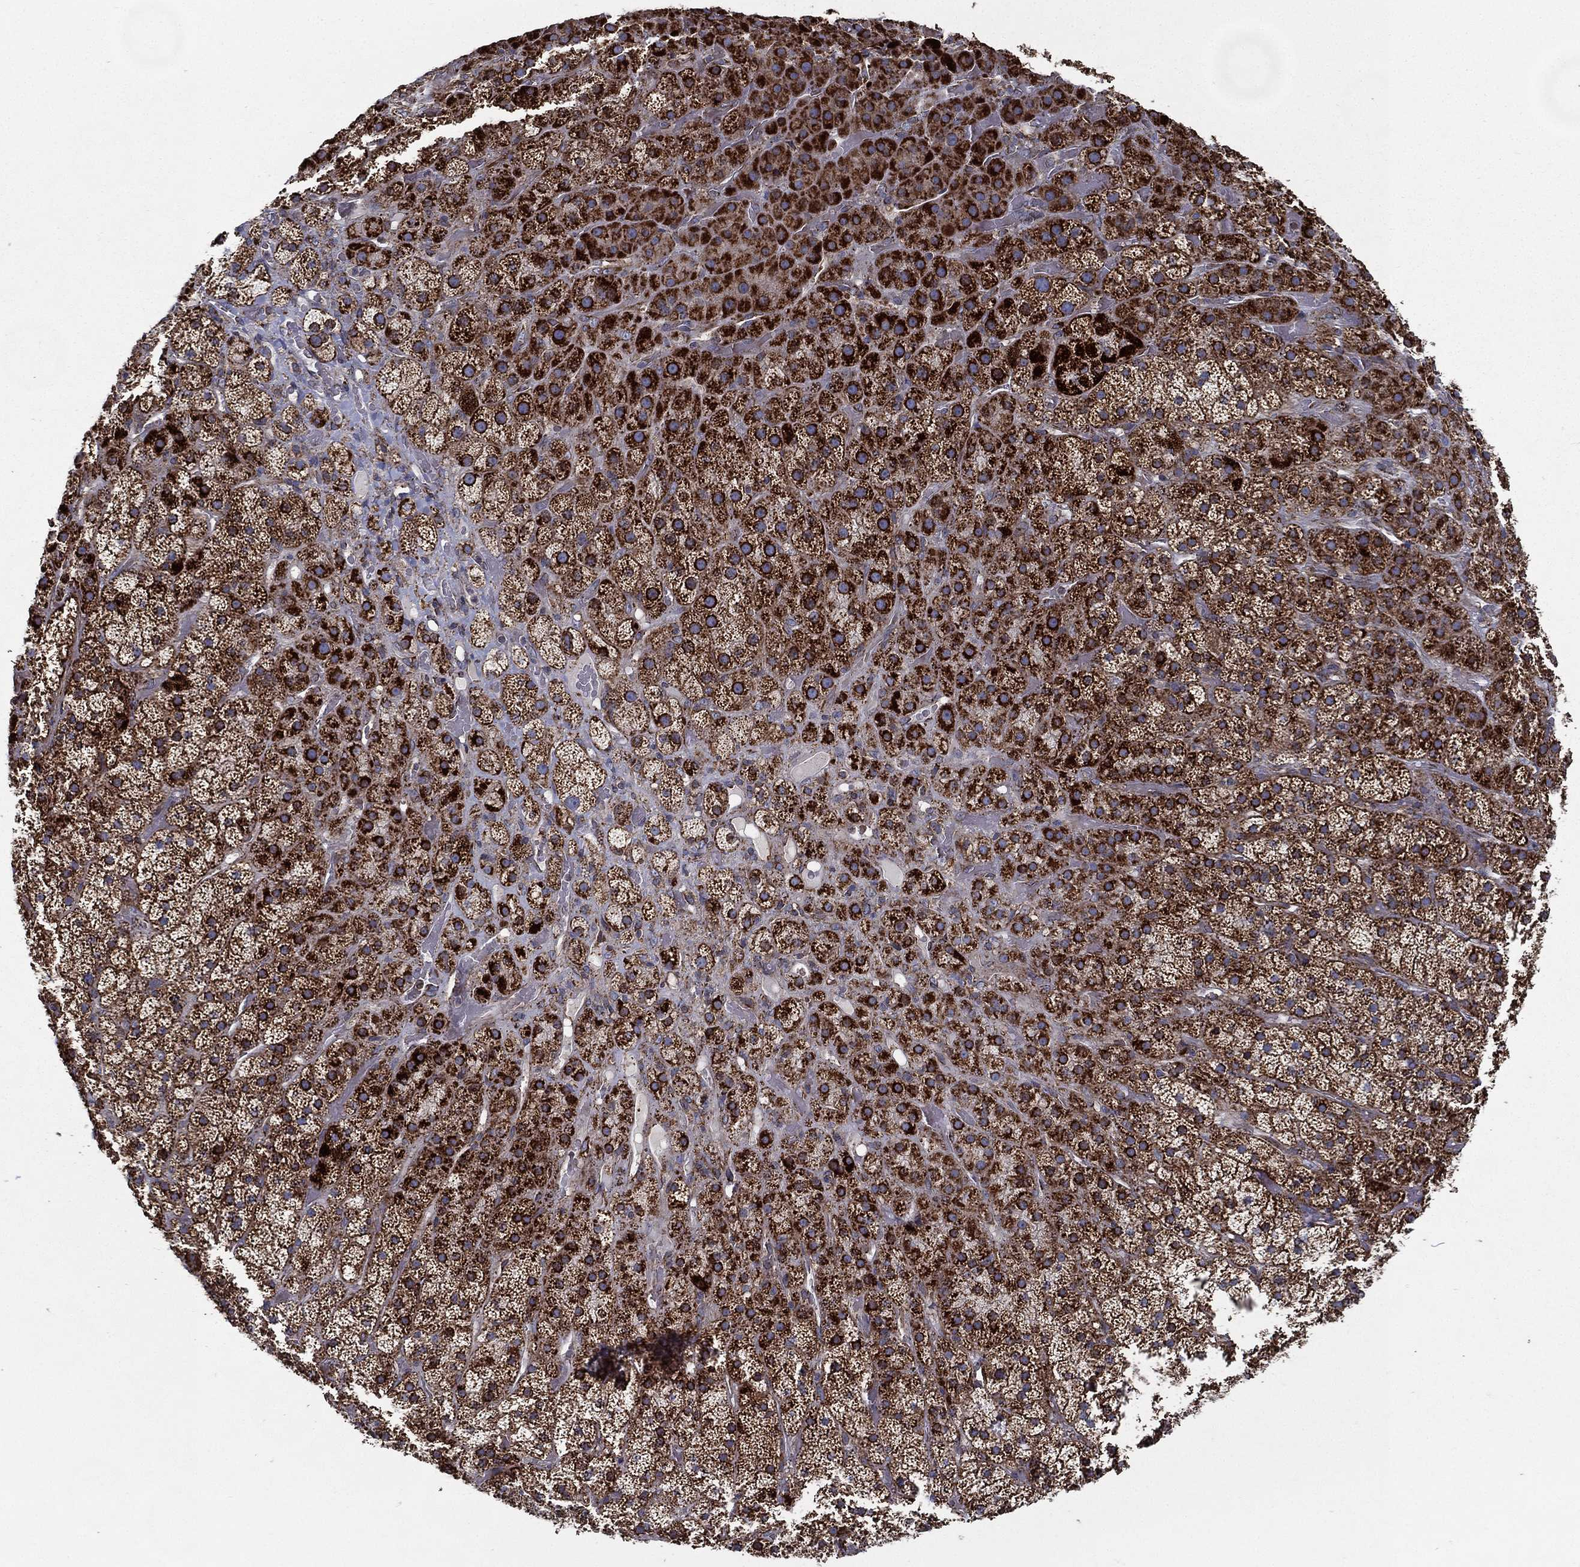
{"staining": {"intensity": "strong", "quantity": ">75%", "location": "cytoplasmic/membranous"}, "tissue": "adrenal gland", "cell_type": "Glandular cells", "image_type": "normal", "snomed": [{"axis": "morphology", "description": "Normal tissue, NOS"}, {"axis": "topography", "description": "Adrenal gland"}], "caption": "Benign adrenal gland exhibits strong cytoplasmic/membranous expression in about >75% of glandular cells, visualized by immunohistochemistry.", "gene": "MT", "patient": {"sex": "male", "age": 57}}